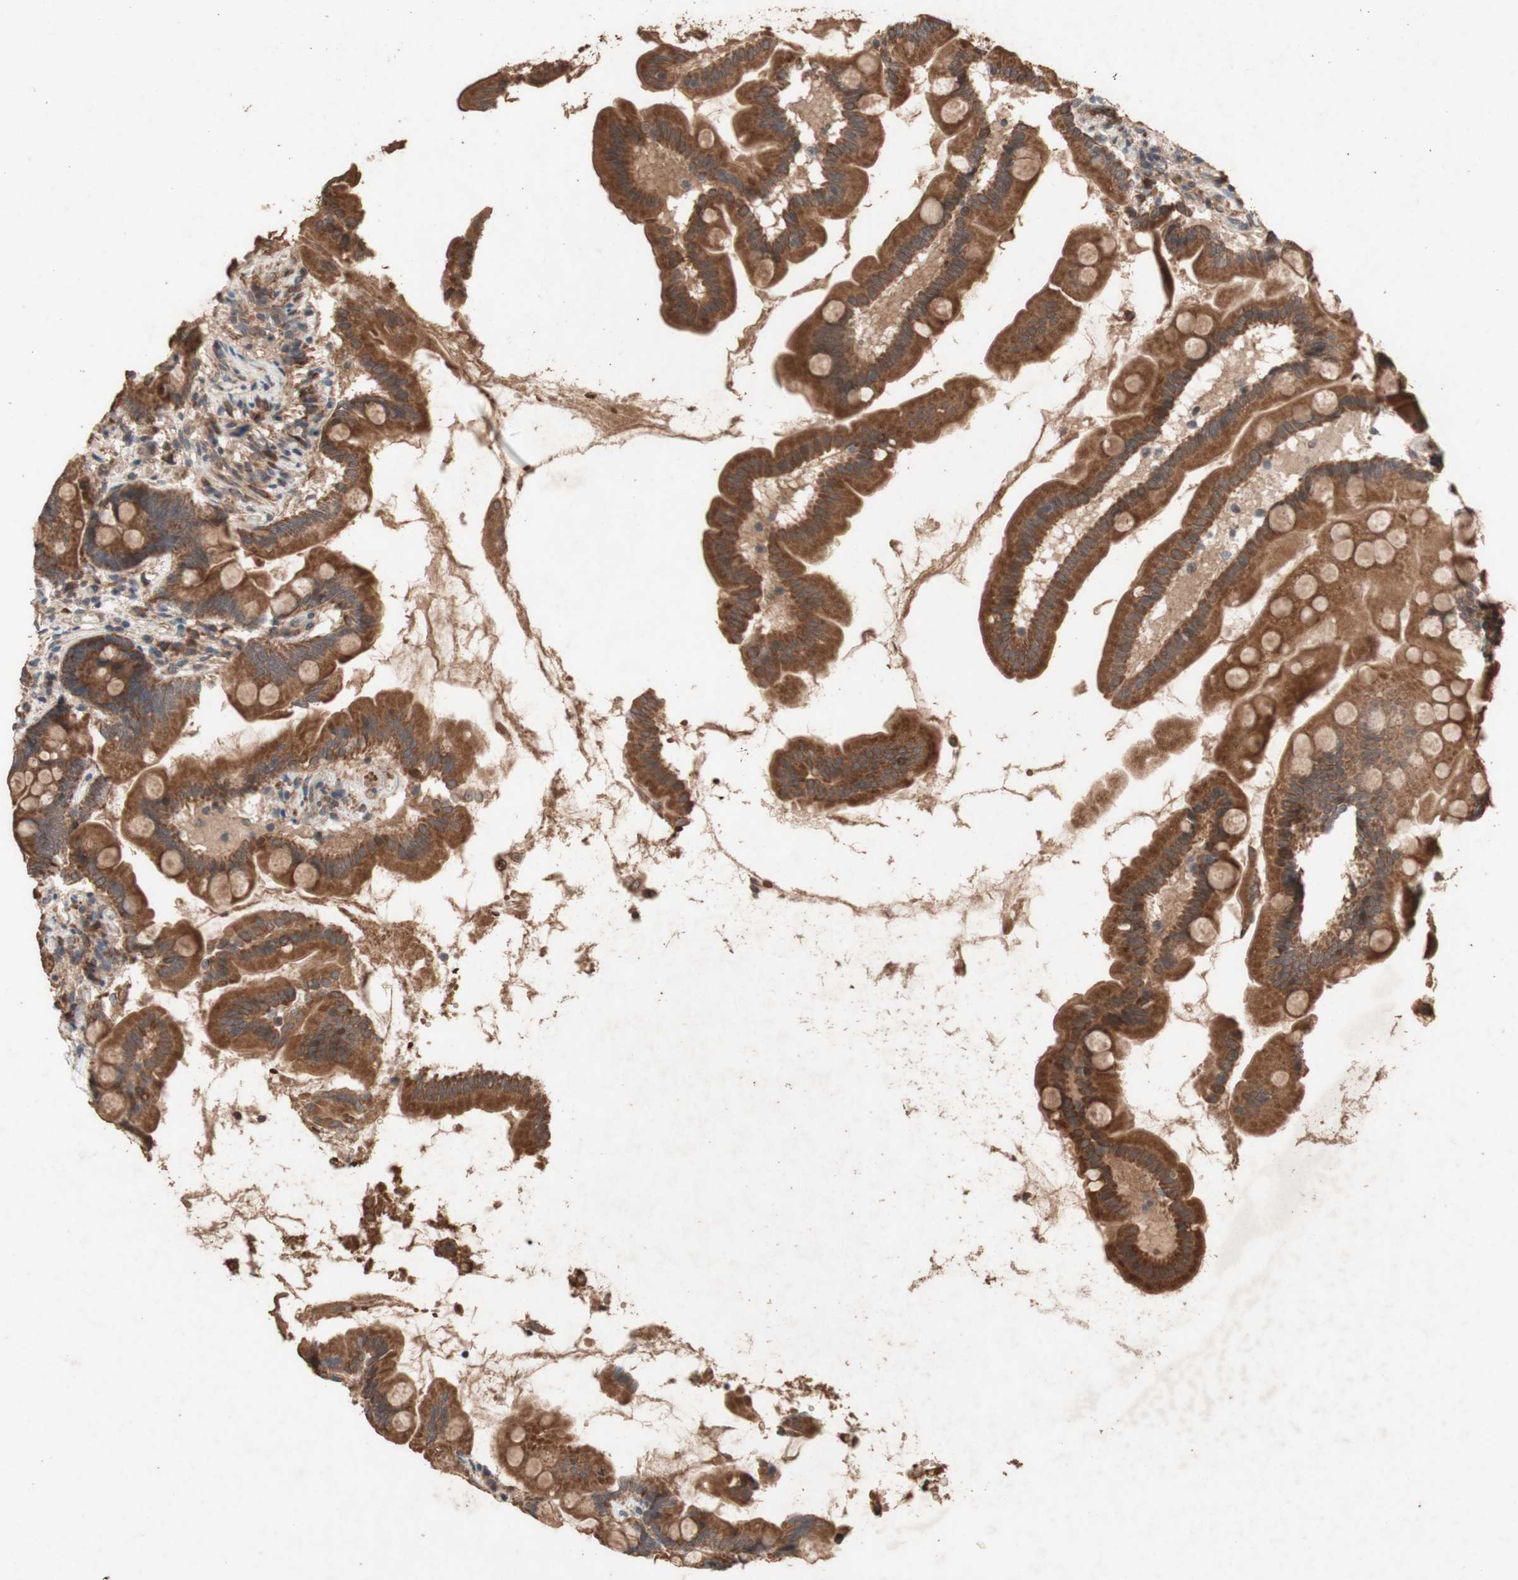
{"staining": {"intensity": "strong", "quantity": ">75%", "location": "cytoplasmic/membranous"}, "tissue": "small intestine", "cell_type": "Glandular cells", "image_type": "normal", "snomed": [{"axis": "morphology", "description": "Normal tissue, NOS"}, {"axis": "topography", "description": "Small intestine"}], "caption": "Brown immunohistochemical staining in benign human small intestine demonstrates strong cytoplasmic/membranous staining in approximately >75% of glandular cells. (IHC, brightfield microscopy, high magnification).", "gene": "DDOST", "patient": {"sex": "female", "age": 56}}